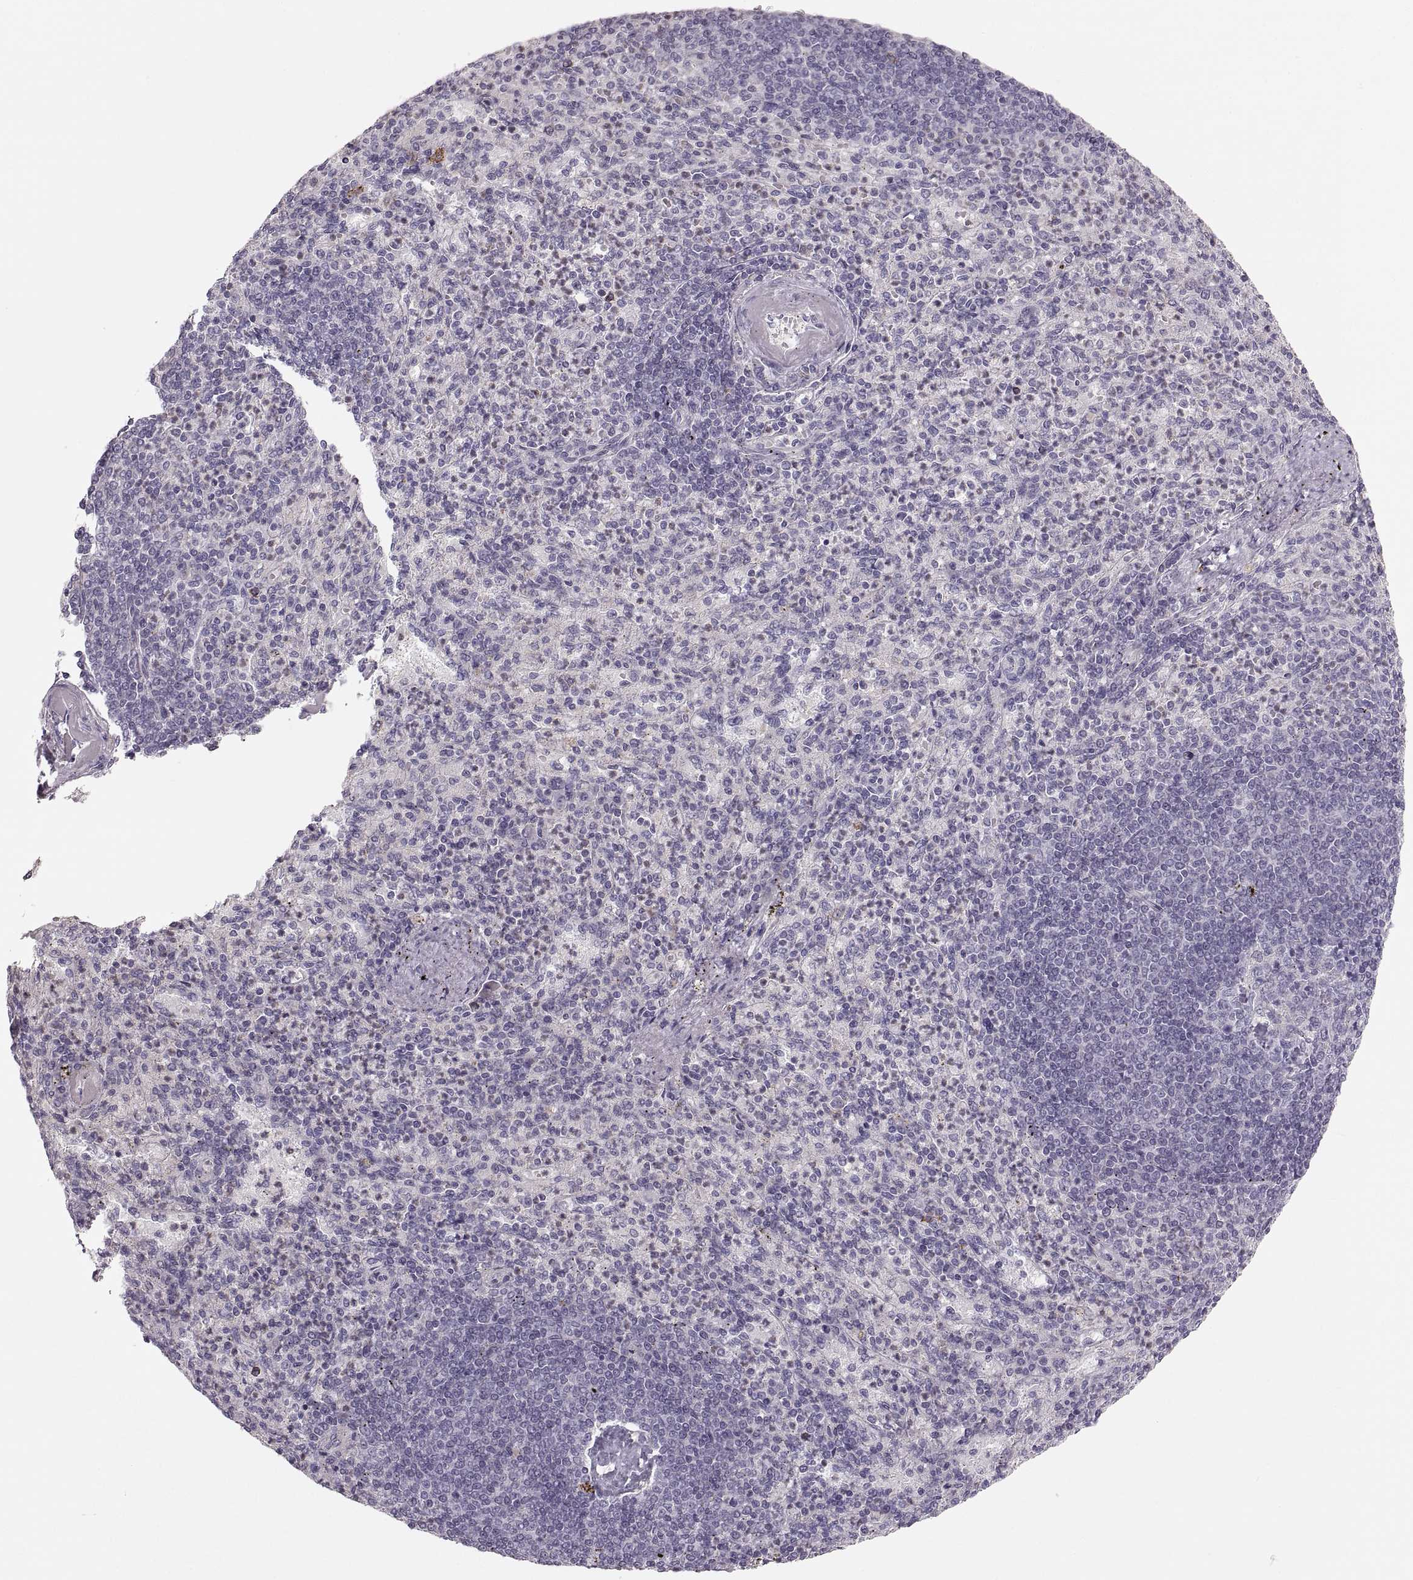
{"staining": {"intensity": "negative", "quantity": "none", "location": "none"}, "tissue": "spleen", "cell_type": "Cells in red pulp", "image_type": "normal", "snomed": [{"axis": "morphology", "description": "Normal tissue, NOS"}, {"axis": "topography", "description": "Spleen"}], "caption": "This is an immunohistochemistry (IHC) histopathology image of unremarkable human spleen. There is no expression in cells in red pulp.", "gene": "RUNDC3A", "patient": {"sex": "female", "age": 74}}